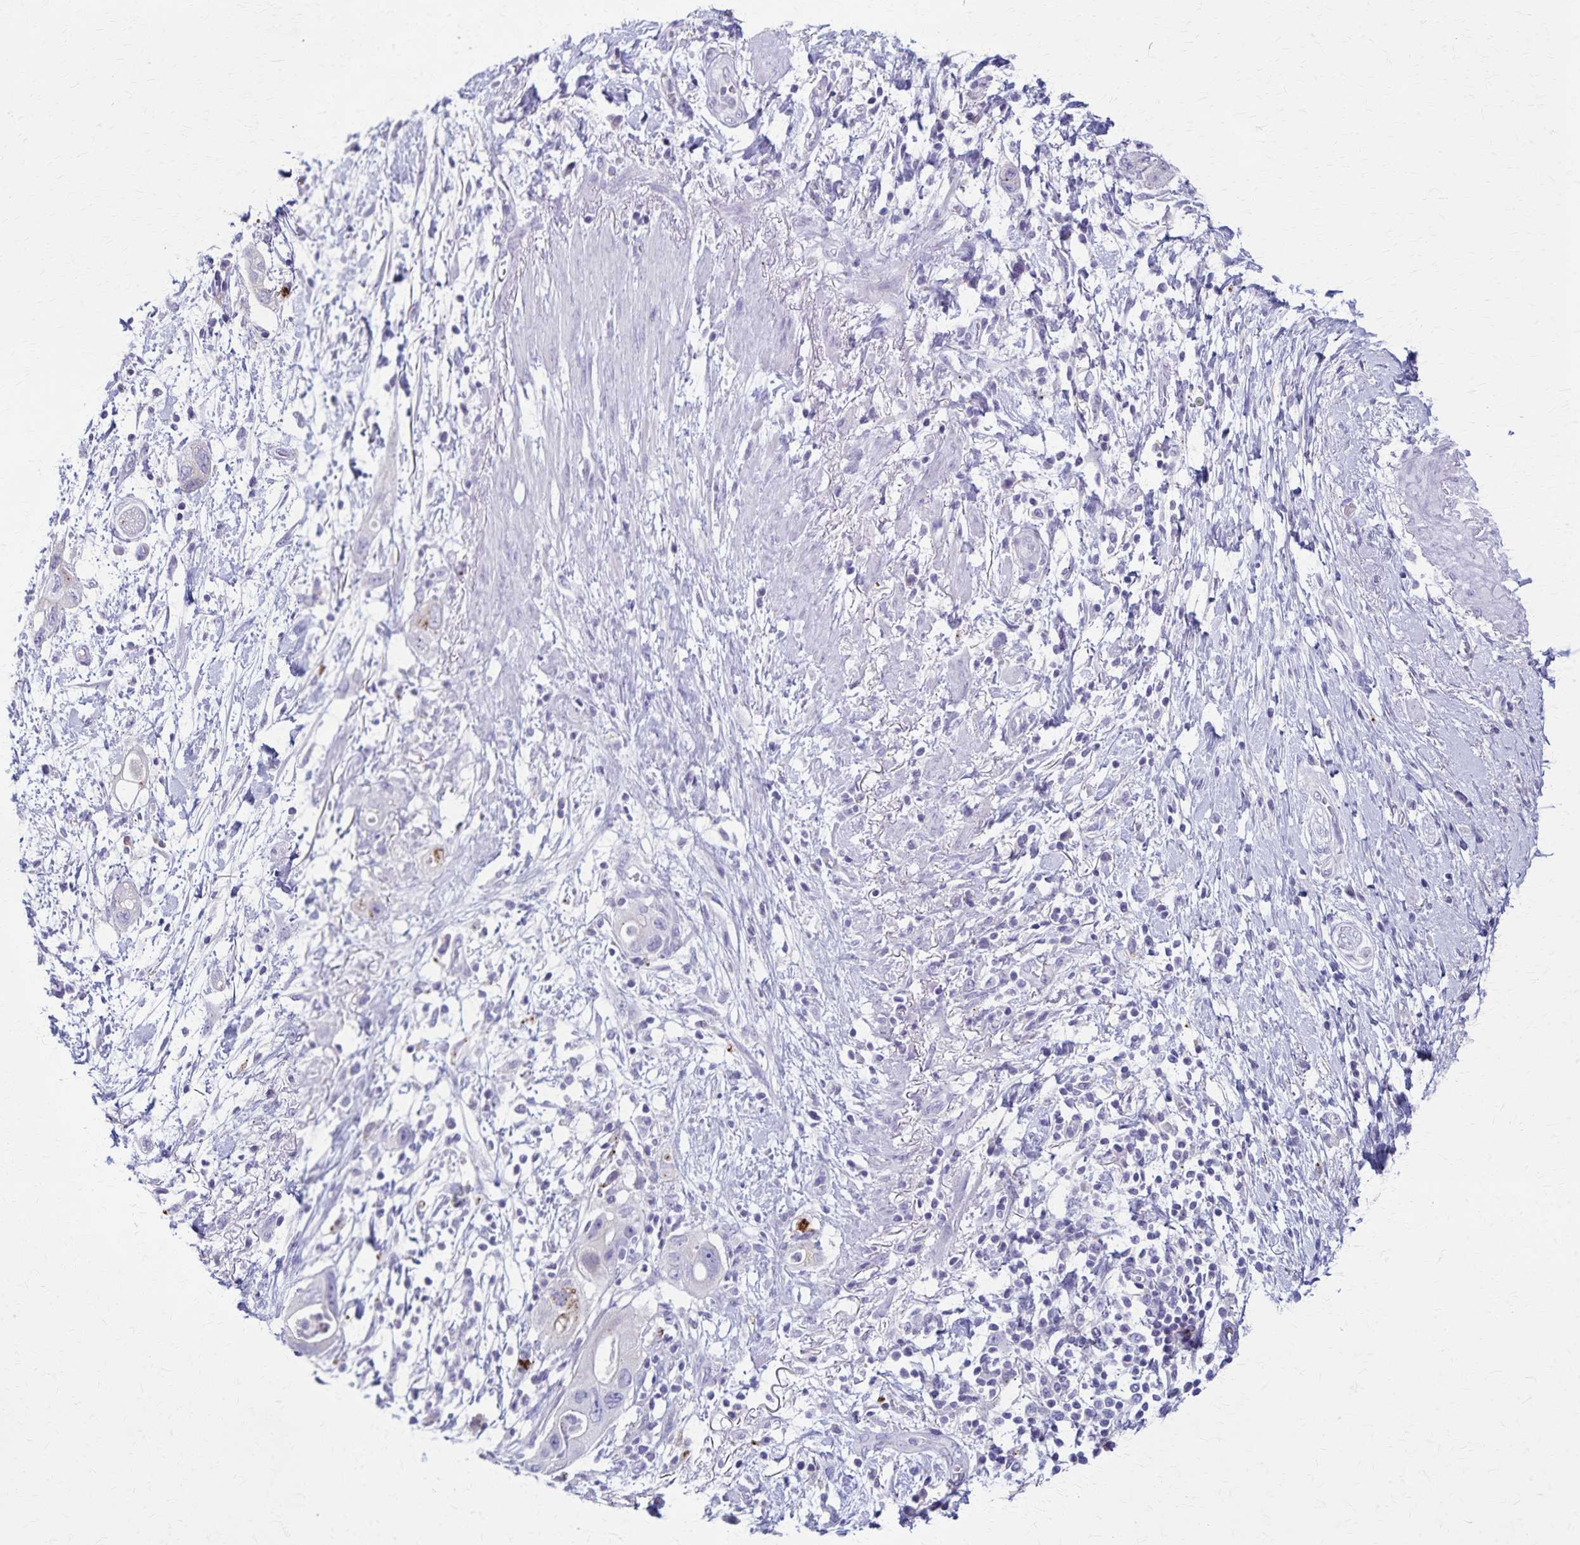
{"staining": {"intensity": "strong", "quantity": "<25%", "location": "cytoplasmic/membranous"}, "tissue": "pancreatic cancer", "cell_type": "Tumor cells", "image_type": "cancer", "snomed": [{"axis": "morphology", "description": "Adenocarcinoma, NOS"}, {"axis": "topography", "description": "Pancreas"}], "caption": "Strong cytoplasmic/membranous positivity is present in about <25% of tumor cells in pancreatic adenocarcinoma. (DAB = brown stain, brightfield microscopy at high magnification).", "gene": "TMEM60", "patient": {"sex": "female", "age": 72}}